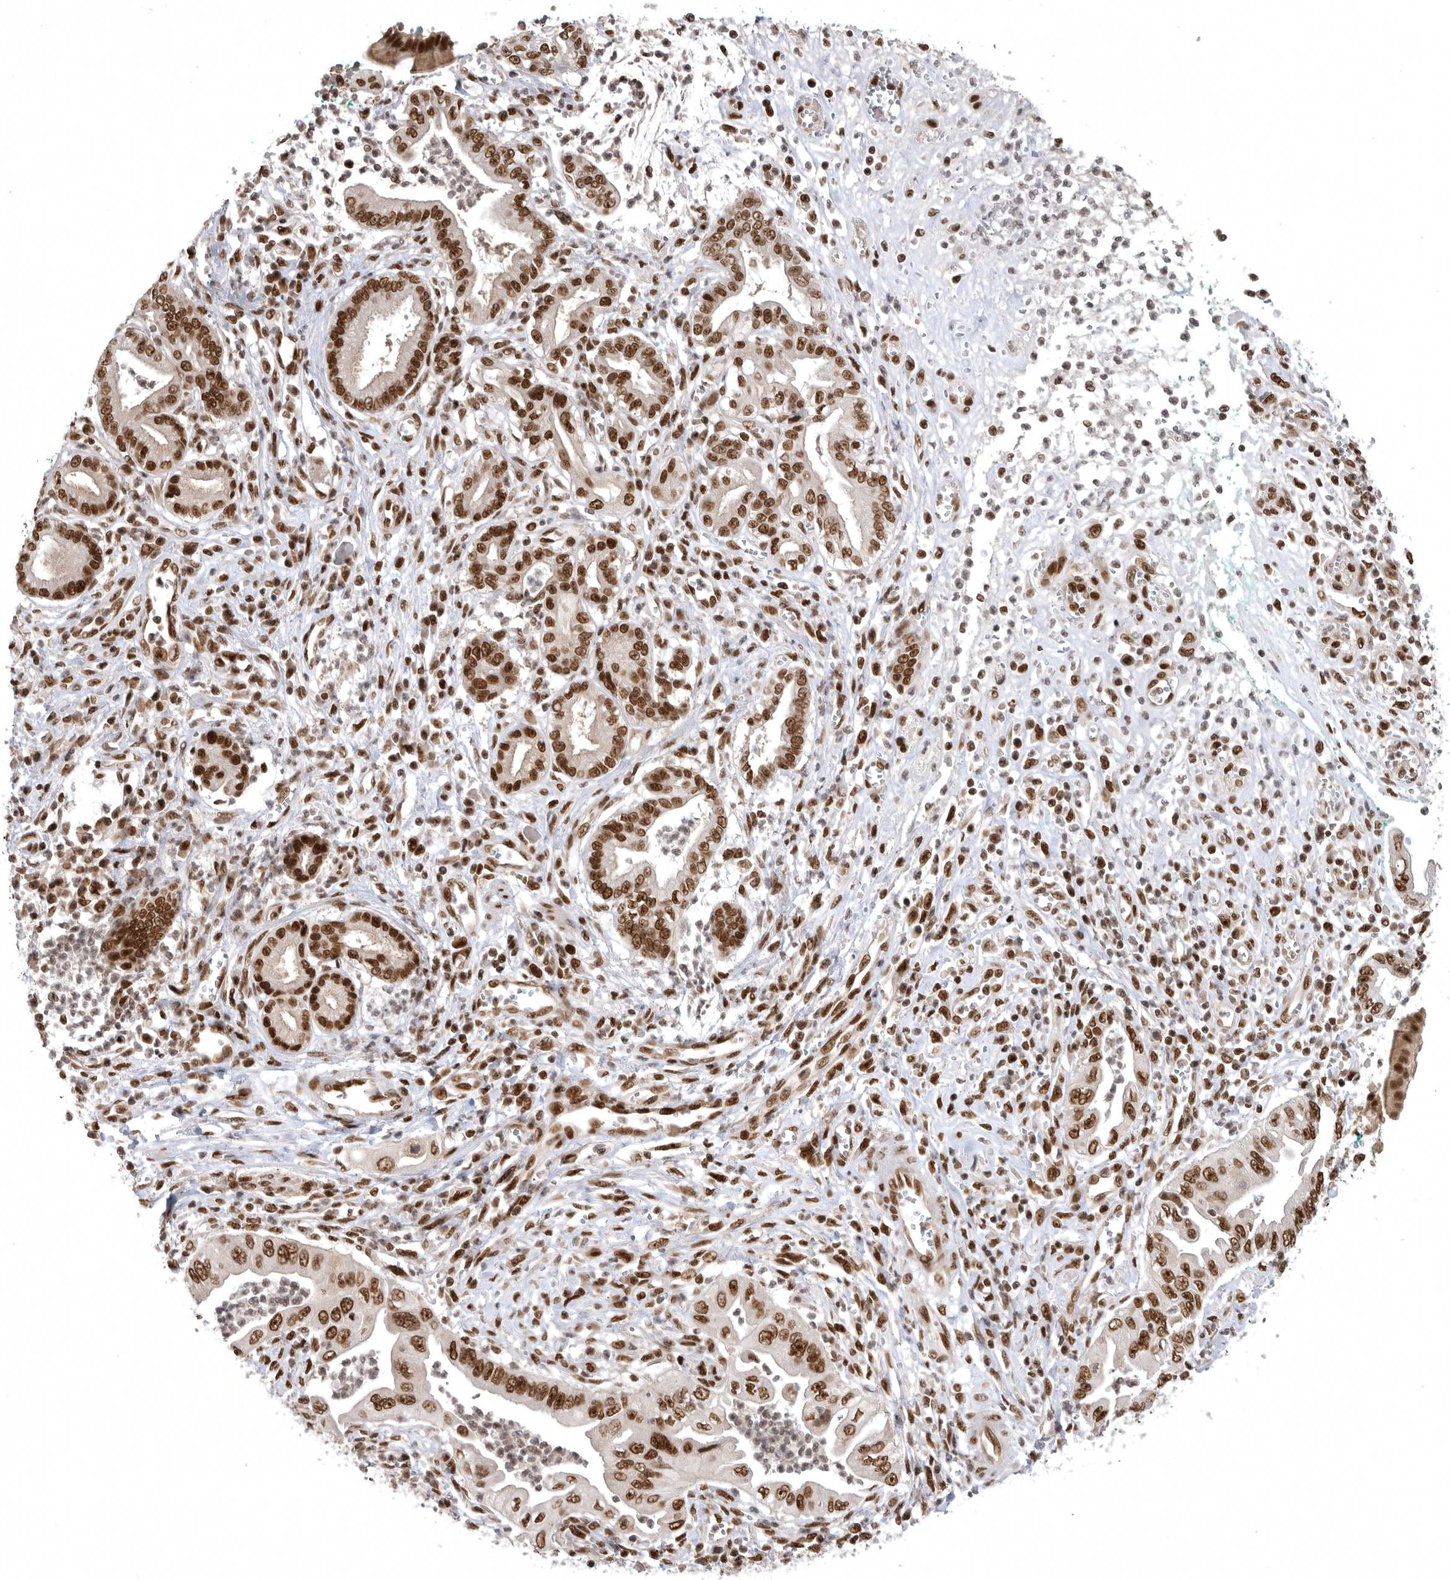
{"staining": {"intensity": "strong", "quantity": ">75%", "location": "nuclear"}, "tissue": "pancreatic cancer", "cell_type": "Tumor cells", "image_type": "cancer", "snomed": [{"axis": "morphology", "description": "Adenocarcinoma, NOS"}, {"axis": "topography", "description": "Pancreas"}], "caption": "The immunohistochemical stain shows strong nuclear positivity in tumor cells of pancreatic cancer (adenocarcinoma) tissue.", "gene": "ZNF830", "patient": {"sex": "male", "age": 78}}